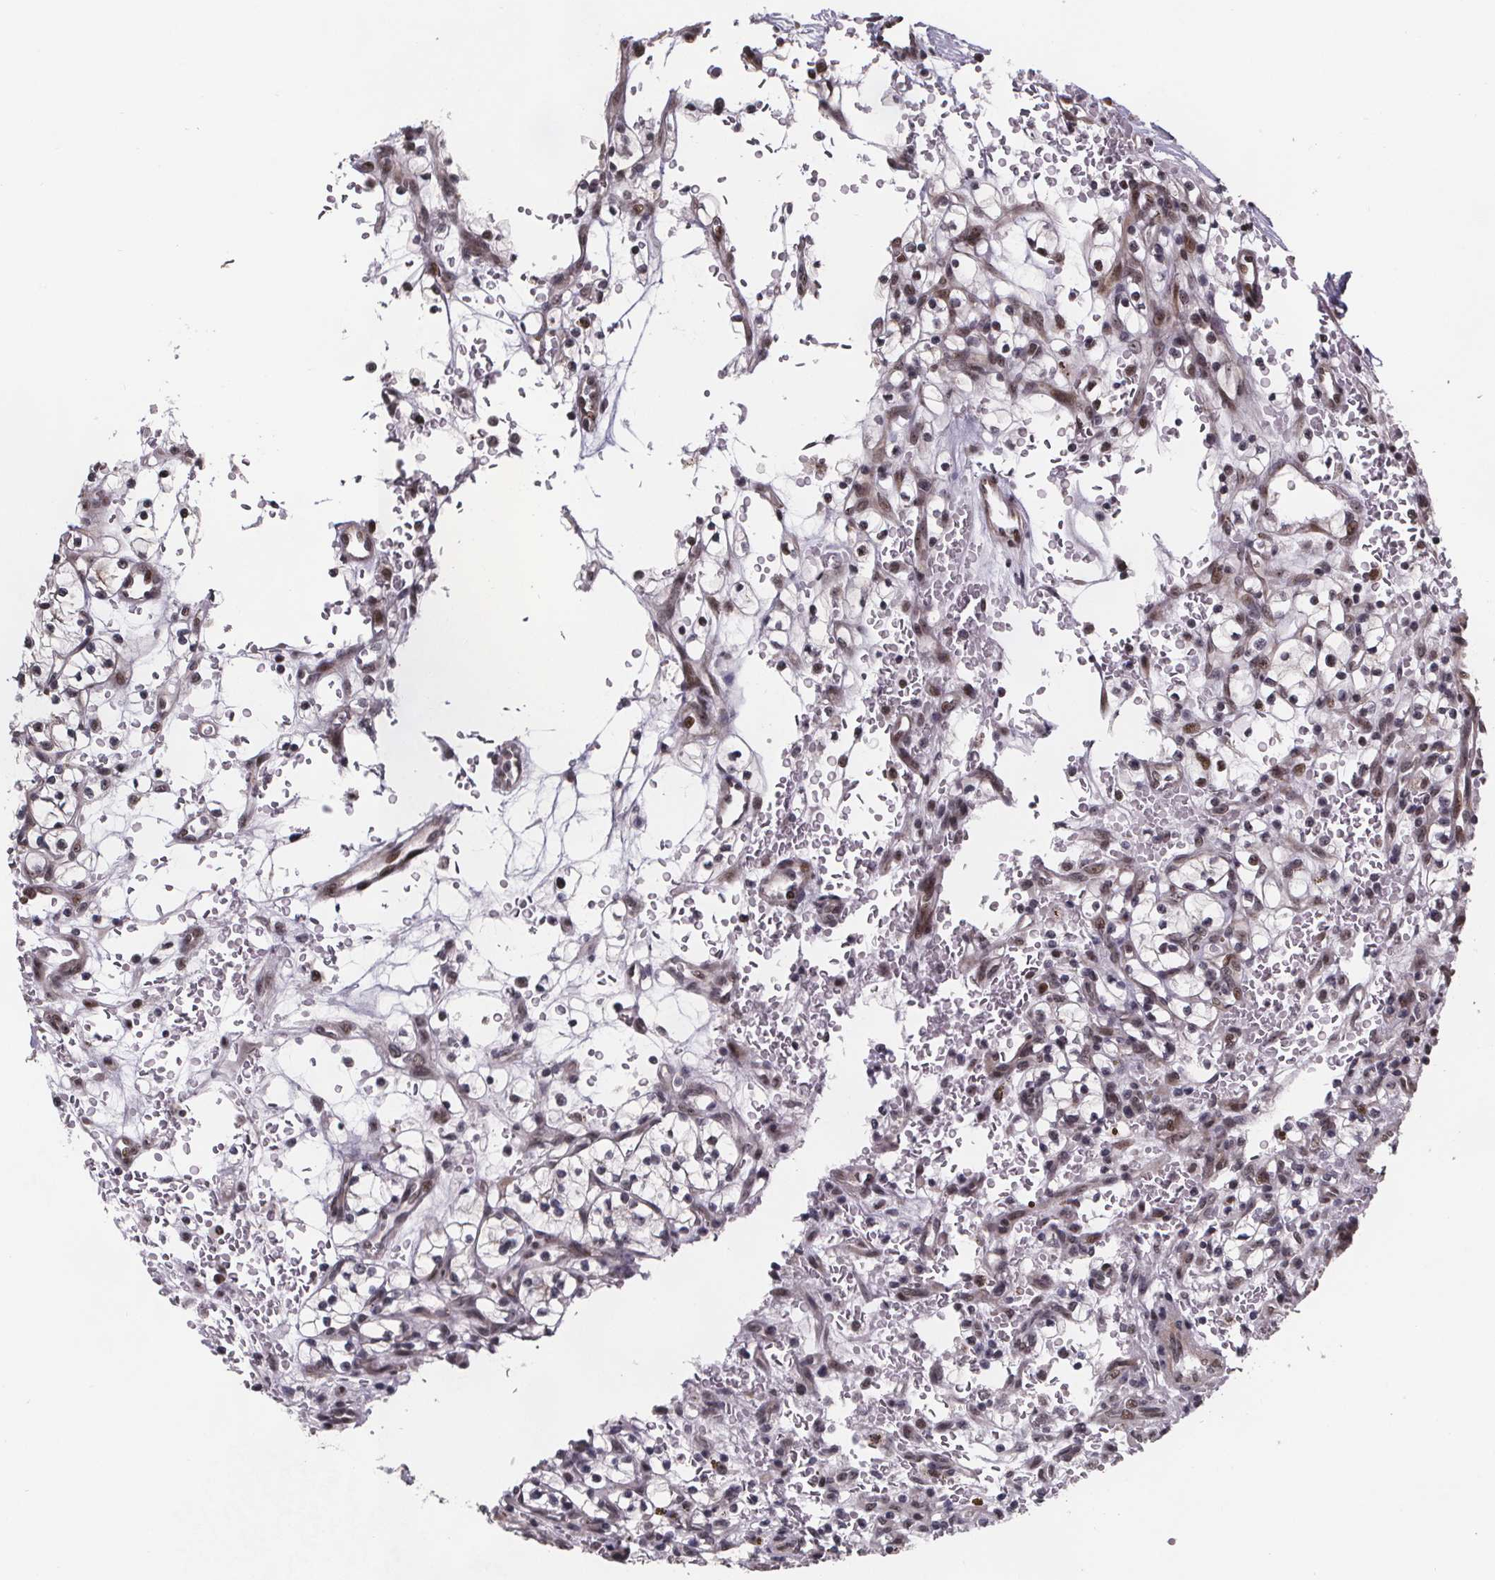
{"staining": {"intensity": "negative", "quantity": "none", "location": "none"}, "tissue": "renal cancer", "cell_type": "Tumor cells", "image_type": "cancer", "snomed": [{"axis": "morphology", "description": "Adenocarcinoma, NOS"}, {"axis": "topography", "description": "Kidney"}], "caption": "Tumor cells are negative for brown protein staining in renal cancer (adenocarcinoma).", "gene": "U2SURP", "patient": {"sex": "female", "age": 64}}